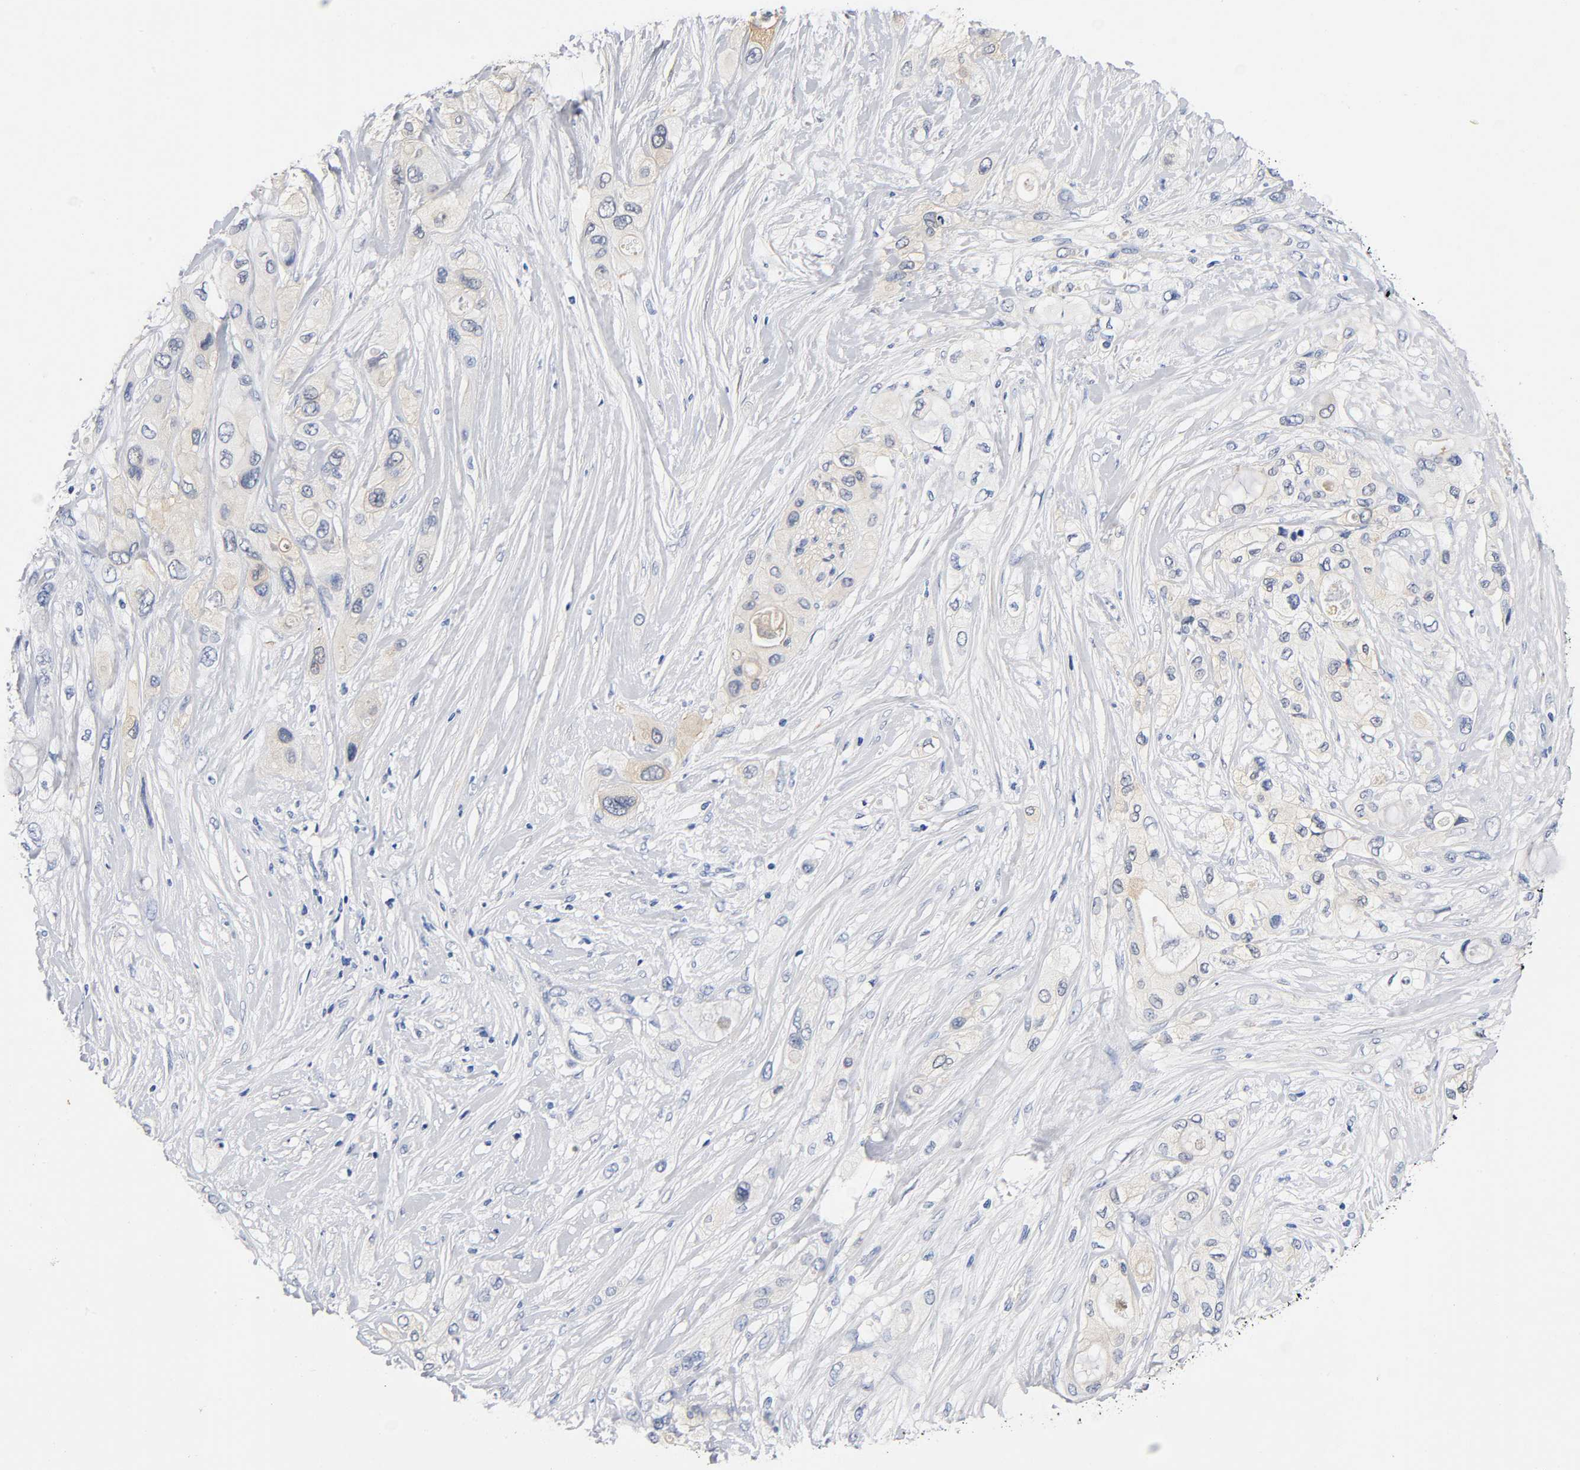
{"staining": {"intensity": "weak", "quantity": "<25%", "location": "cytoplasmic/membranous"}, "tissue": "pancreatic cancer", "cell_type": "Tumor cells", "image_type": "cancer", "snomed": [{"axis": "morphology", "description": "Adenocarcinoma, NOS"}, {"axis": "topography", "description": "Pancreas"}], "caption": "A high-resolution histopathology image shows immunohistochemistry staining of adenocarcinoma (pancreatic), which displays no significant expression in tumor cells.", "gene": "TNC", "patient": {"sex": "female", "age": 59}}